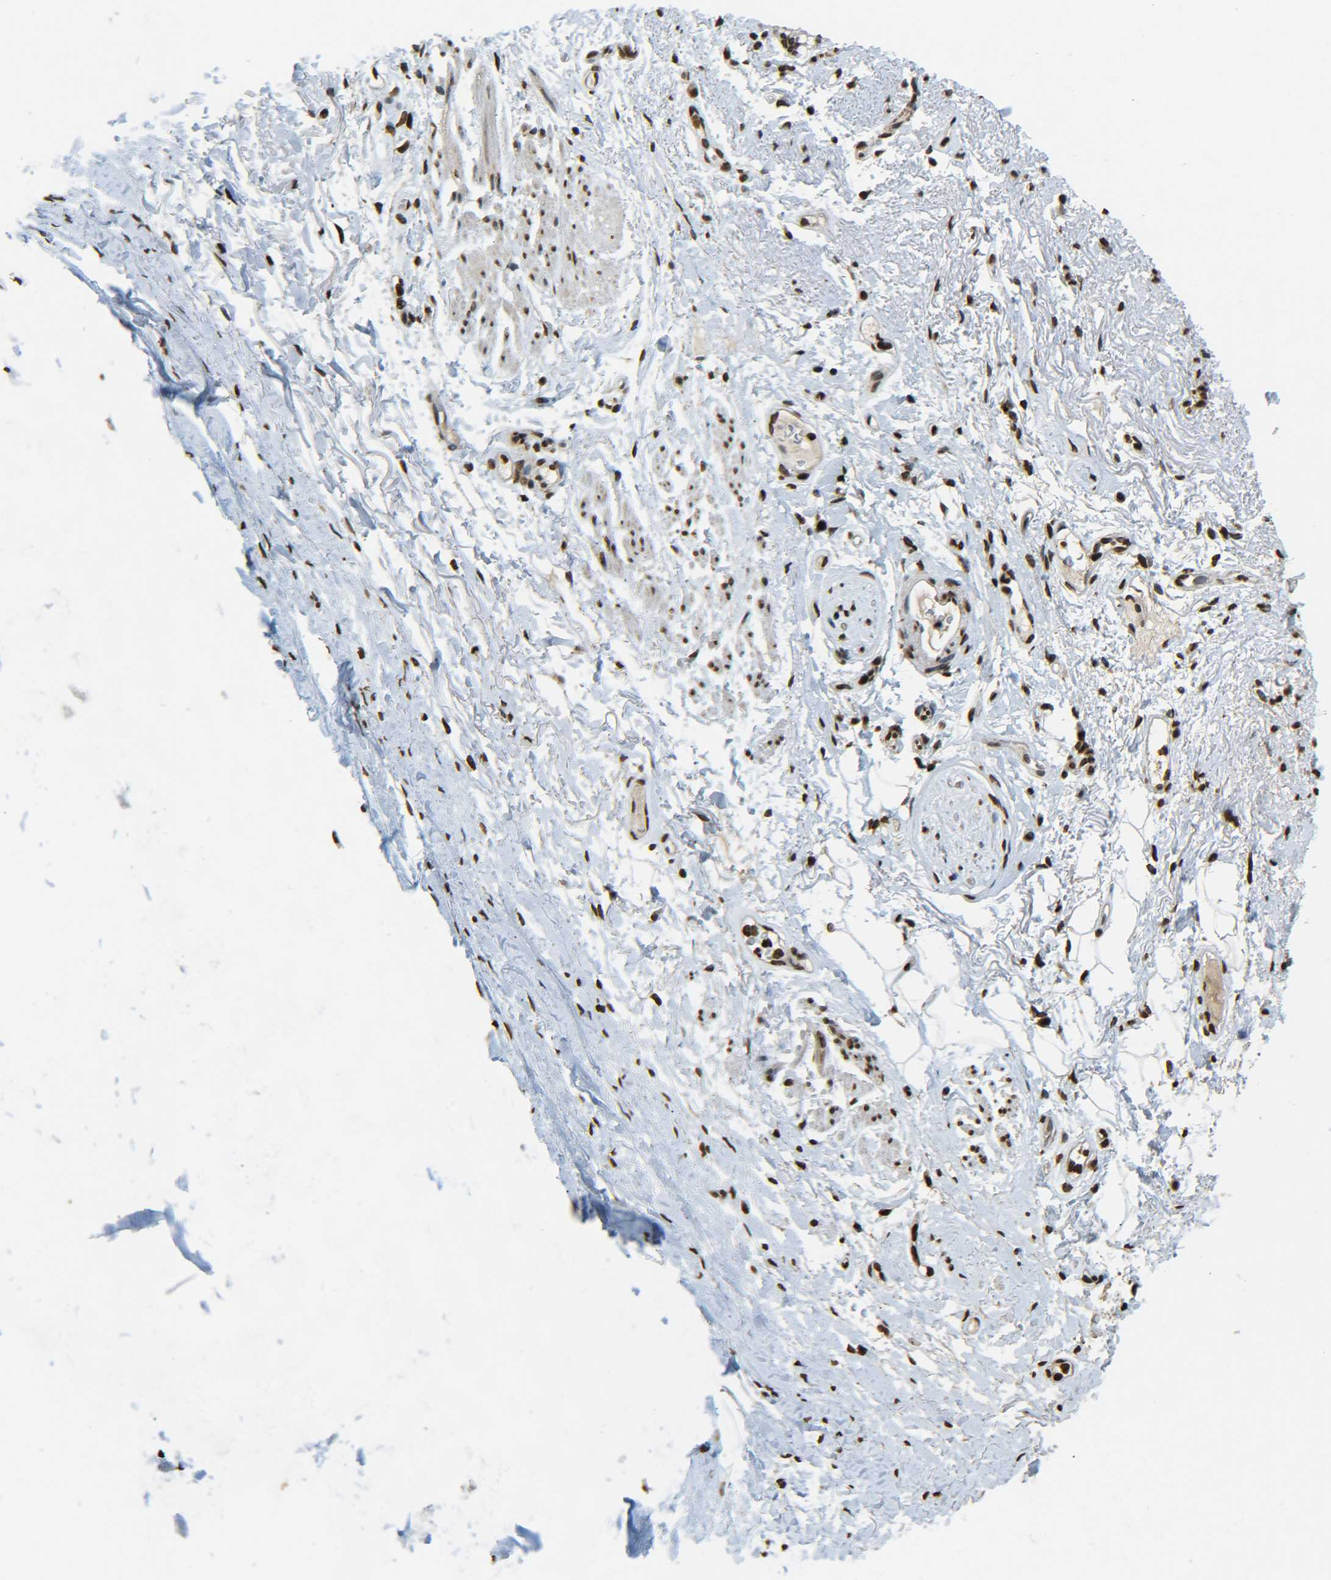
{"staining": {"intensity": "strong", "quantity": ">75%", "location": "nuclear"}, "tissue": "adipose tissue", "cell_type": "Adipocytes", "image_type": "normal", "snomed": [{"axis": "morphology", "description": "Normal tissue, NOS"}, {"axis": "topography", "description": "Cartilage tissue"}, {"axis": "topography", "description": "Bronchus"}], "caption": "Immunohistochemistry (IHC) staining of normal adipose tissue, which demonstrates high levels of strong nuclear staining in about >75% of adipocytes indicating strong nuclear protein positivity. The staining was performed using DAB (brown) for protein detection and nuclei were counterstained in hematoxylin (blue).", "gene": "NEUROG2", "patient": {"sex": "female", "age": 73}}